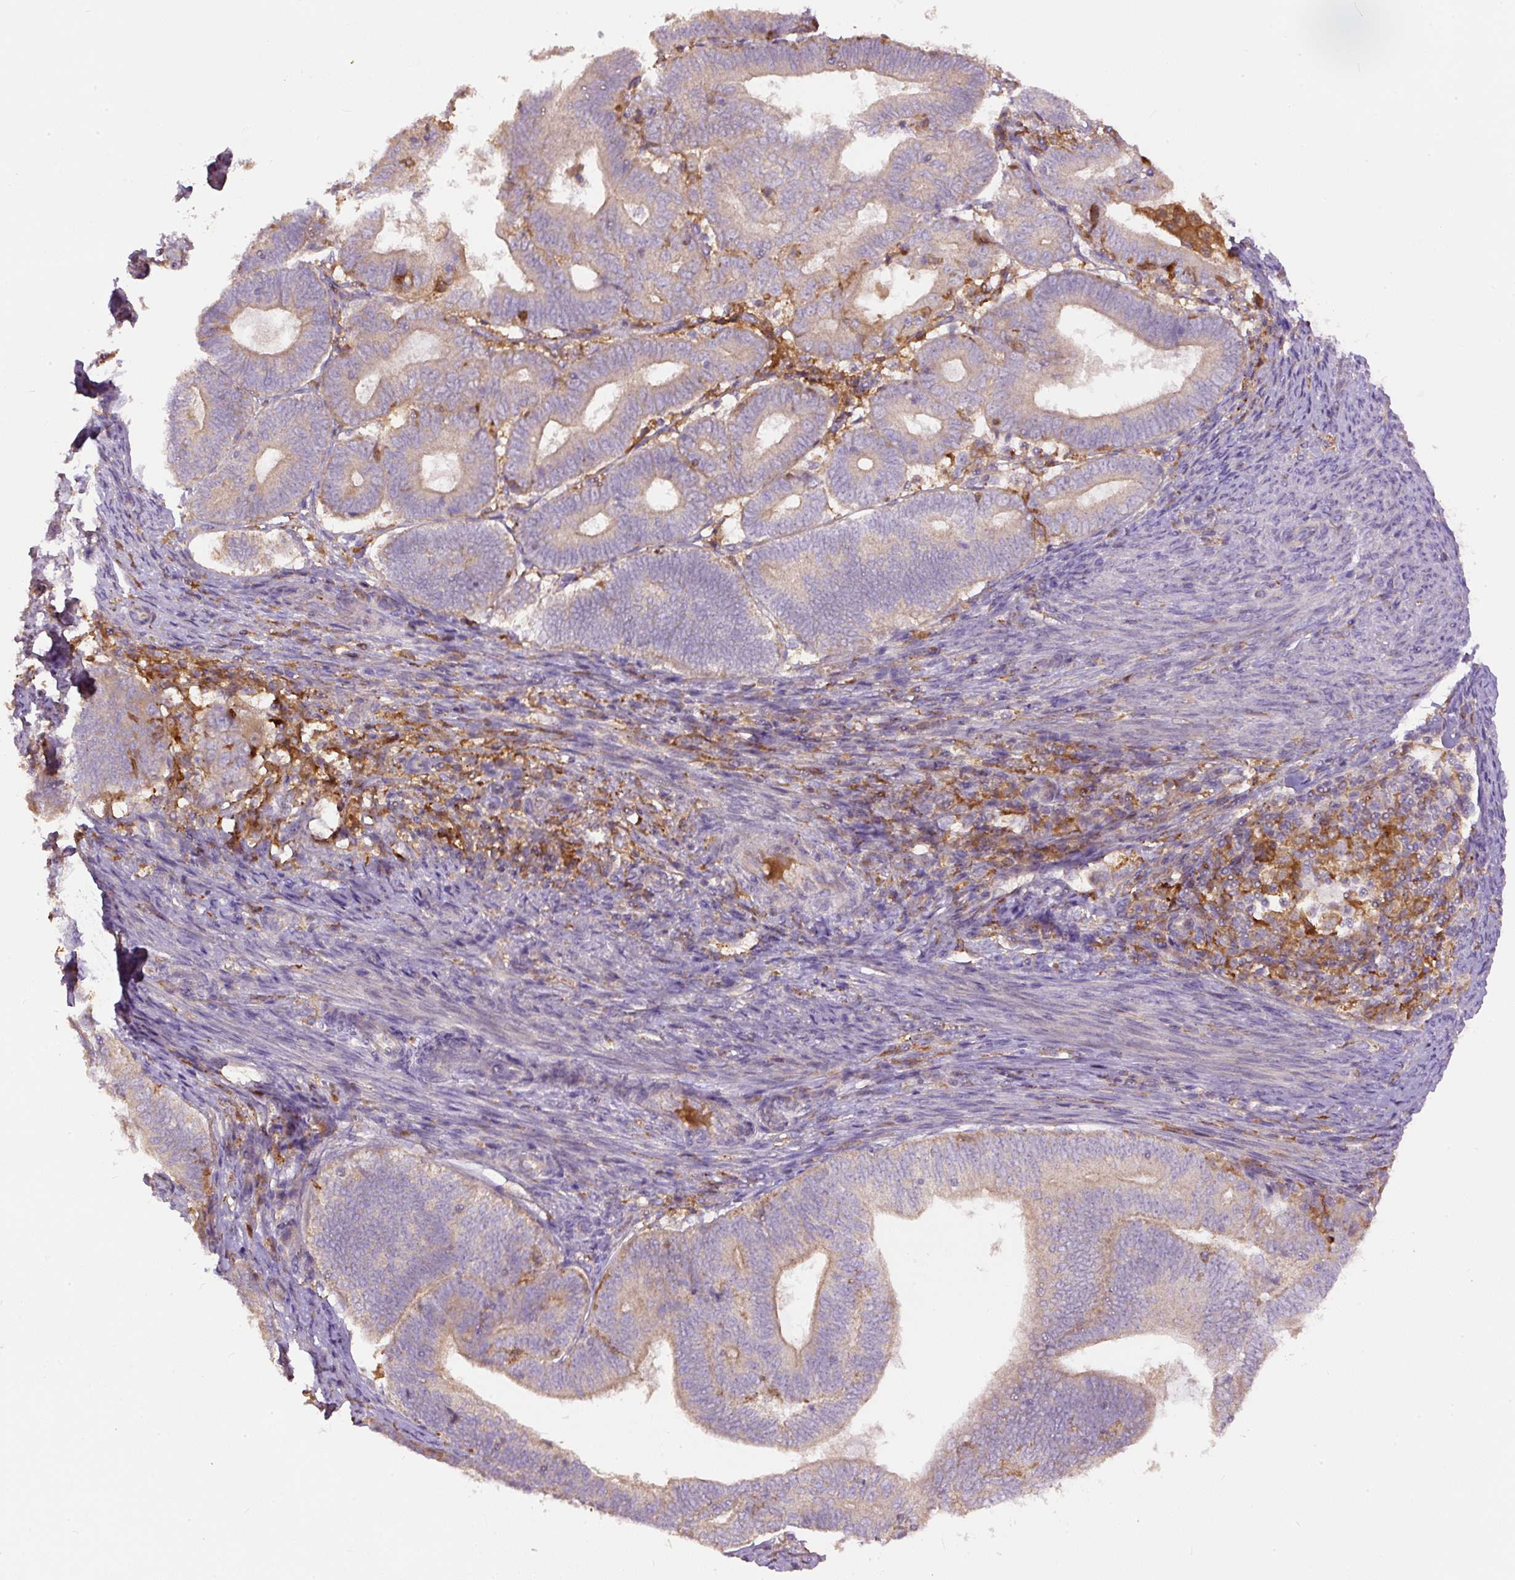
{"staining": {"intensity": "weak", "quantity": "25%-75%", "location": "cytoplasmic/membranous"}, "tissue": "endometrial cancer", "cell_type": "Tumor cells", "image_type": "cancer", "snomed": [{"axis": "morphology", "description": "Adenocarcinoma, NOS"}, {"axis": "topography", "description": "Endometrium"}], "caption": "Endometrial adenocarcinoma stained with a brown dye demonstrates weak cytoplasmic/membranous positive expression in about 25%-75% of tumor cells.", "gene": "DAPK1", "patient": {"sex": "female", "age": 70}}